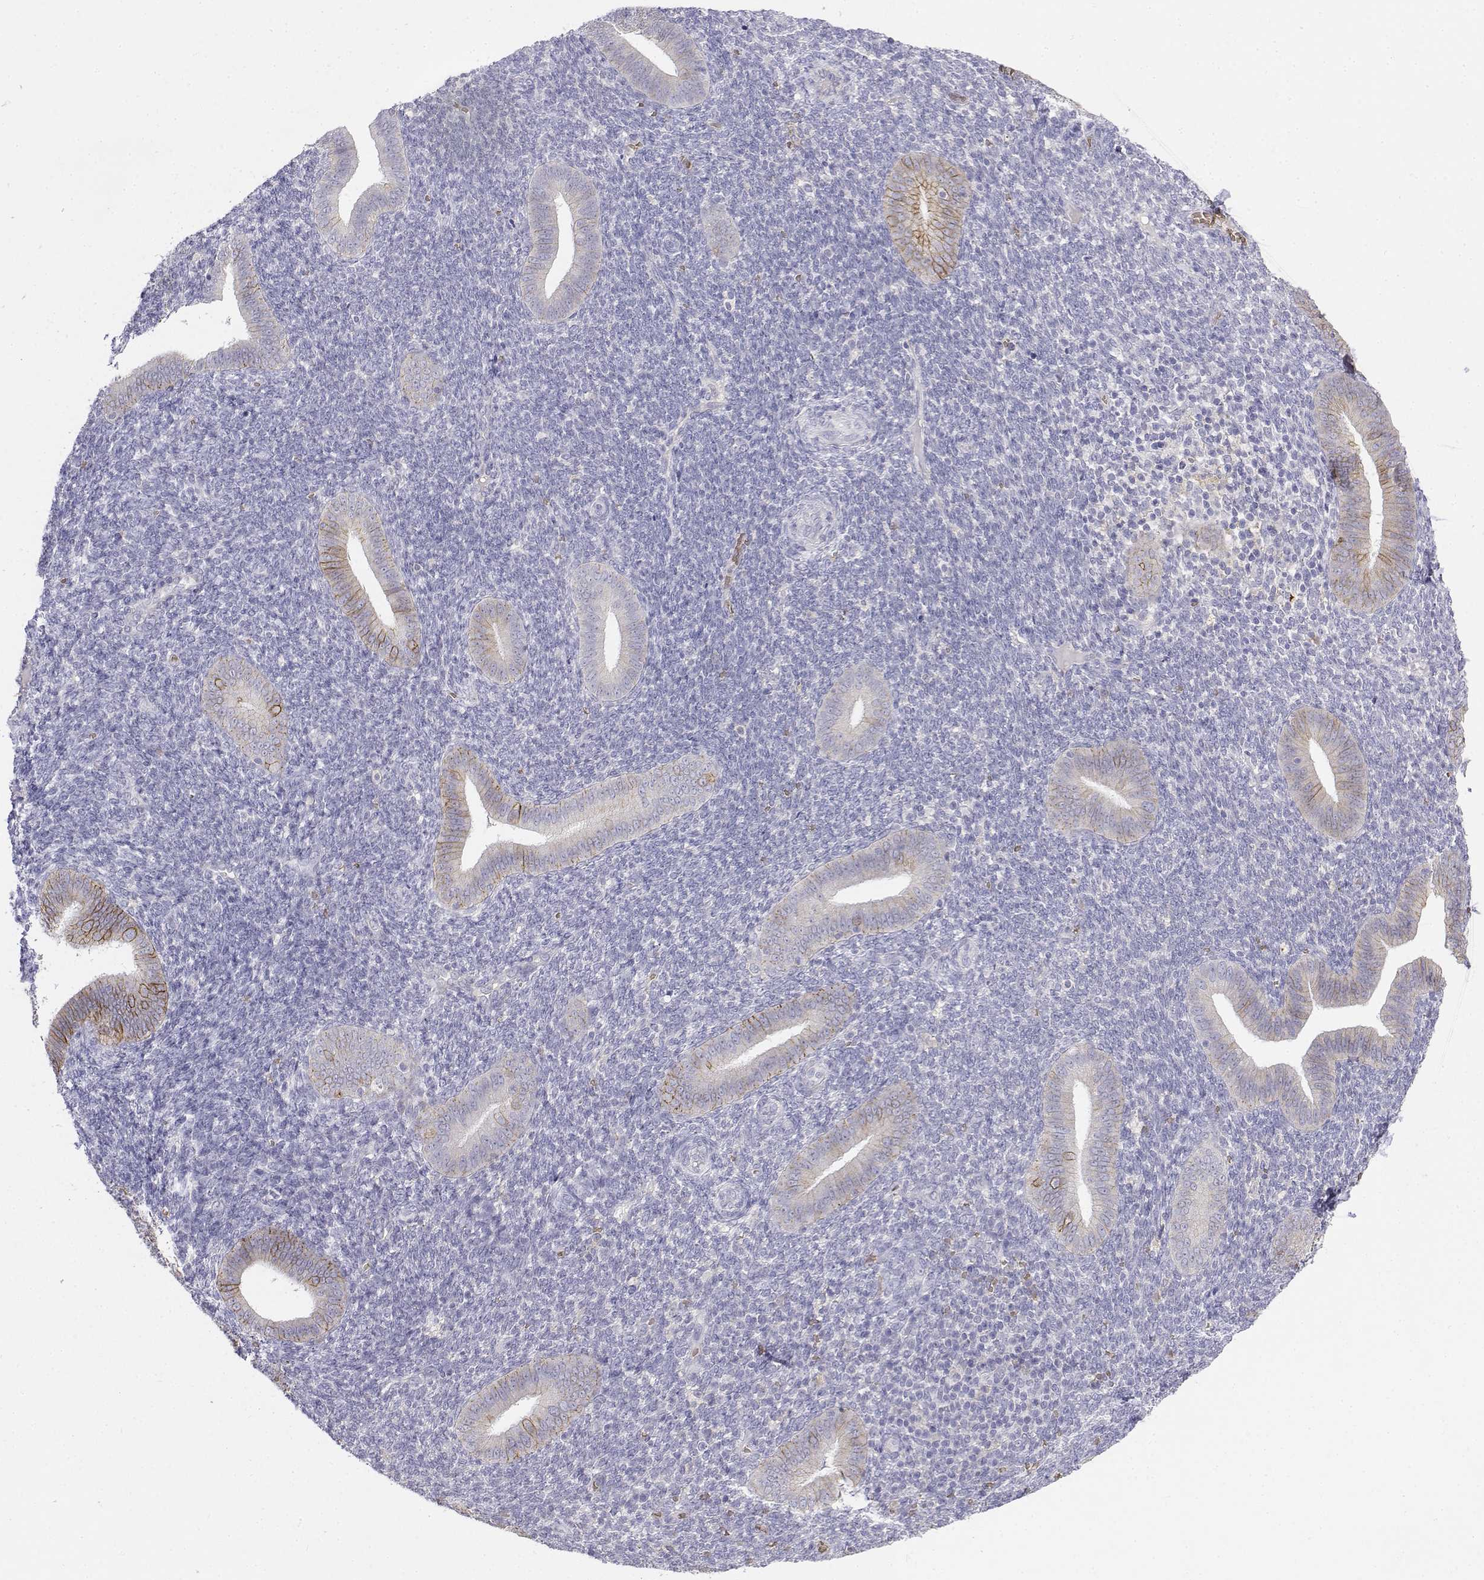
{"staining": {"intensity": "negative", "quantity": "none", "location": "none"}, "tissue": "endometrium", "cell_type": "Cells in endometrial stroma", "image_type": "normal", "snomed": [{"axis": "morphology", "description": "Normal tissue, NOS"}, {"axis": "topography", "description": "Endometrium"}], "caption": "Cells in endometrial stroma show no significant protein positivity in normal endometrium. (Stains: DAB immunohistochemistry with hematoxylin counter stain, Microscopy: brightfield microscopy at high magnification).", "gene": "CADM1", "patient": {"sex": "female", "age": 25}}